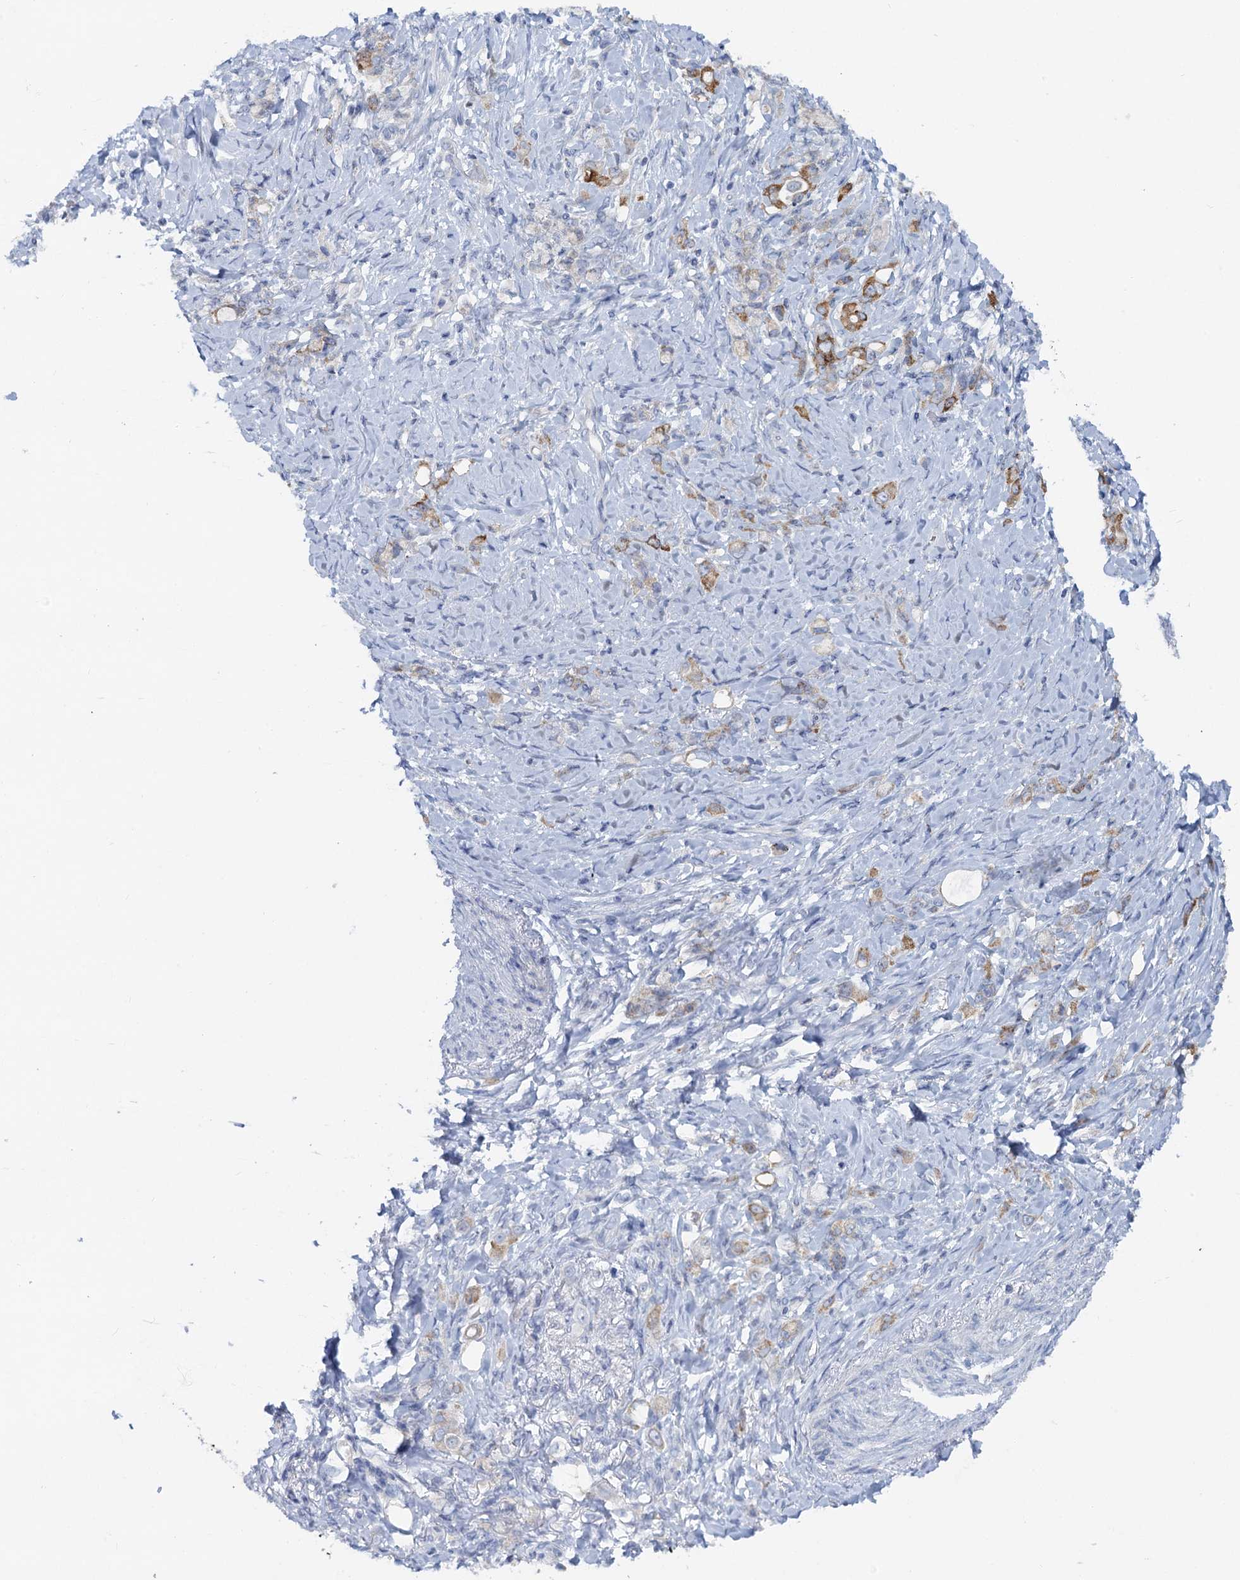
{"staining": {"intensity": "moderate", "quantity": "25%-75%", "location": "cytoplasmic/membranous"}, "tissue": "stomach cancer", "cell_type": "Tumor cells", "image_type": "cancer", "snomed": [{"axis": "morphology", "description": "Adenocarcinoma, NOS"}, {"axis": "topography", "description": "Stomach"}], "caption": "Moderate cytoplasmic/membranous protein positivity is present in approximately 25%-75% of tumor cells in stomach cancer. Using DAB (3,3'-diaminobenzidine) (brown) and hematoxylin (blue) stains, captured at high magnification using brightfield microscopy.", "gene": "QPCTL", "patient": {"sex": "female", "age": 79}}